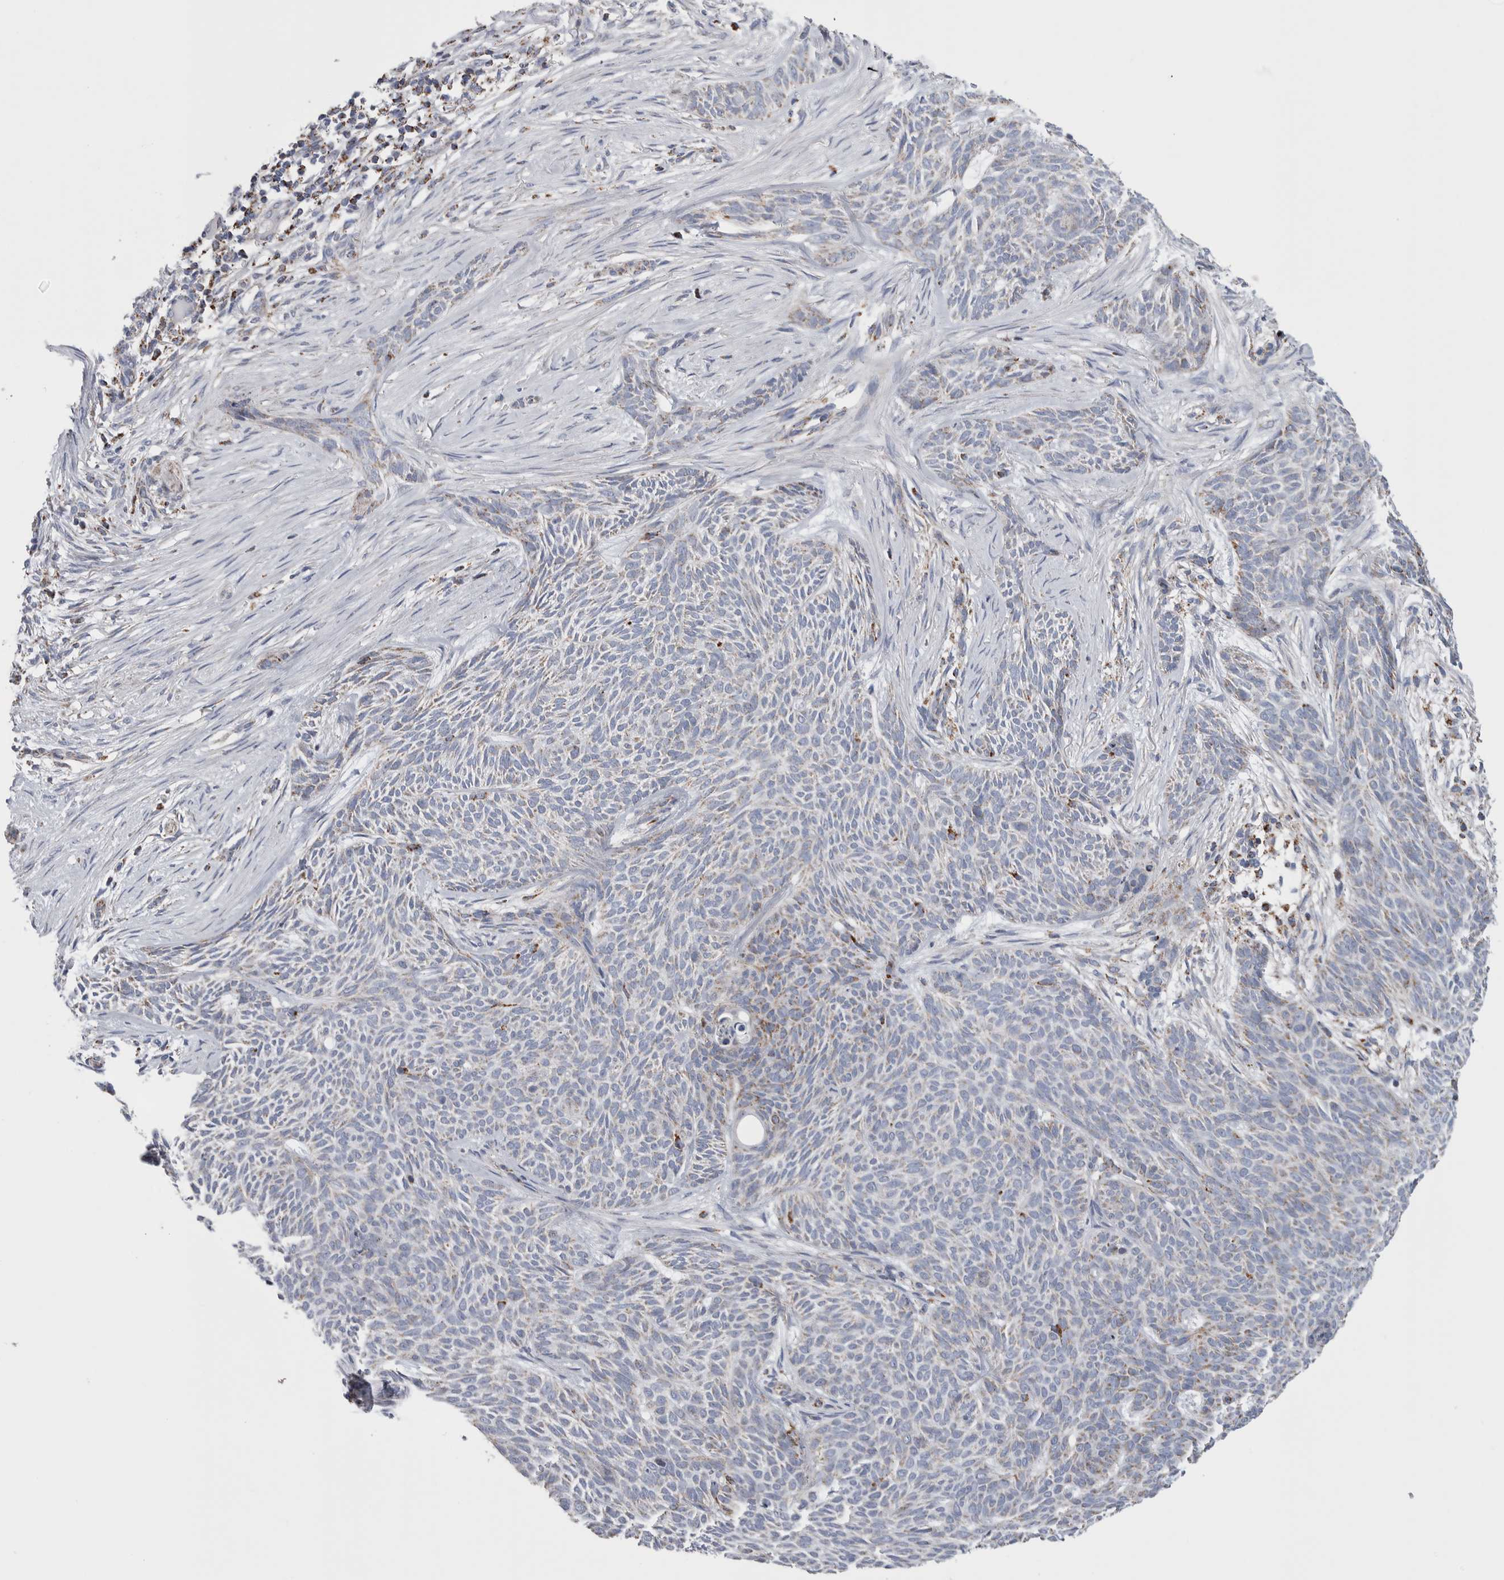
{"staining": {"intensity": "weak", "quantity": "<25%", "location": "cytoplasmic/membranous"}, "tissue": "skin cancer", "cell_type": "Tumor cells", "image_type": "cancer", "snomed": [{"axis": "morphology", "description": "Basal cell carcinoma"}, {"axis": "topography", "description": "Skin"}], "caption": "Micrograph shows no significant protein staining in tumor cells of skin basal cell carcinoma. (DAB (3,3'-diaminobenzidine) immunohistochemistry, high magnification).", "gene": "ETFA", "patient": {"sex": "female", "age": 59}}